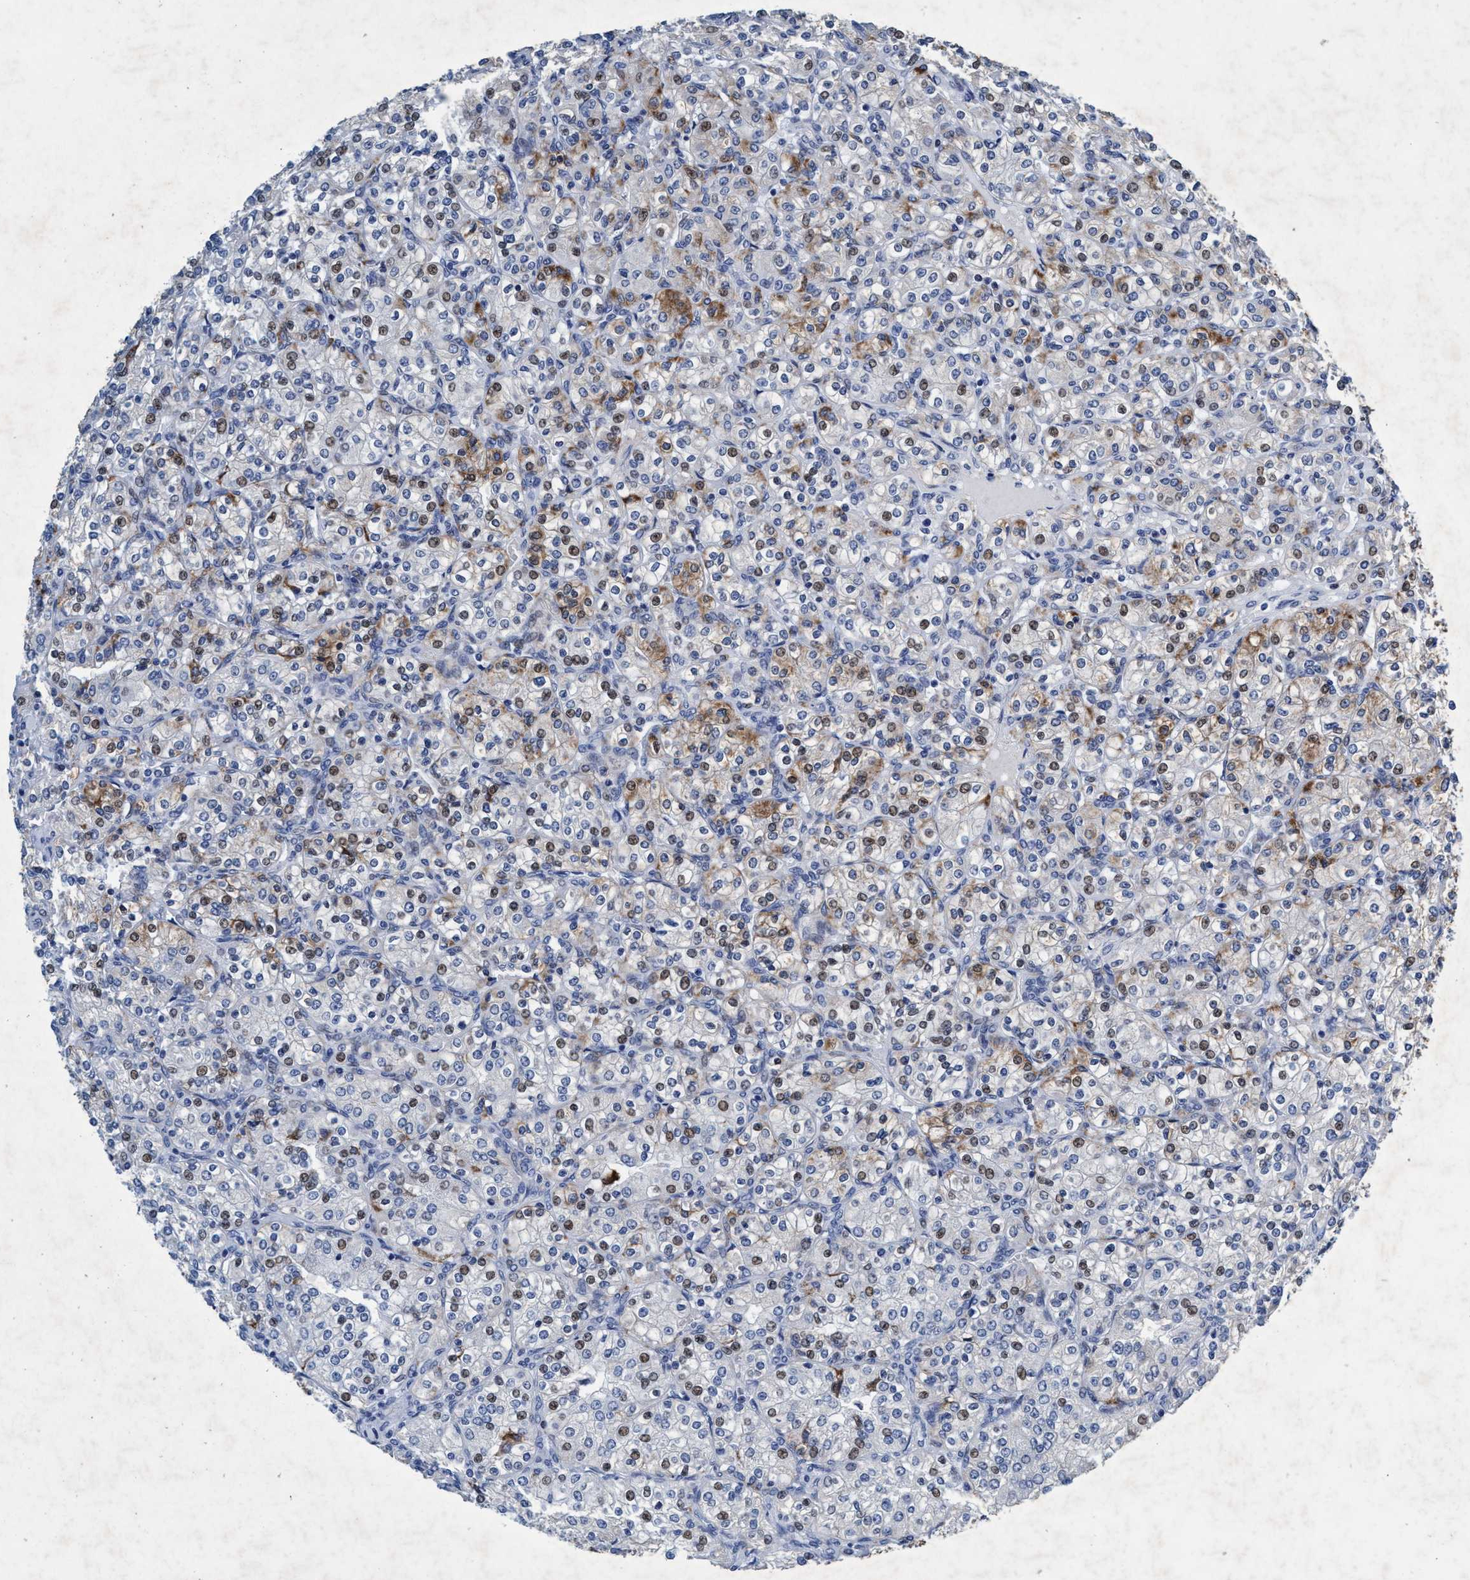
{"staining": {"intensity": "weak", "quantity": "25%-75%", "location": "cytoplasmic/membranous,nuclear"}, "tissue": "renal cancer", "cell_type": "Tumor cells", "image_type": "cancer", "snomed": [{"axis": "morphology", "description": "Adenocarcinoma, NOS"}, {"axis": "topography", "description": "Kidney"}], "caption": "This histopathology image shows IHC staining of adenocarcinoma (renal), with low weak cytoplasmic/membranous and nuclear staining in approximately 25%-75% of tumor cells.", "gene": "GRB14", "patient": {"sex": "male", "age": 77}}